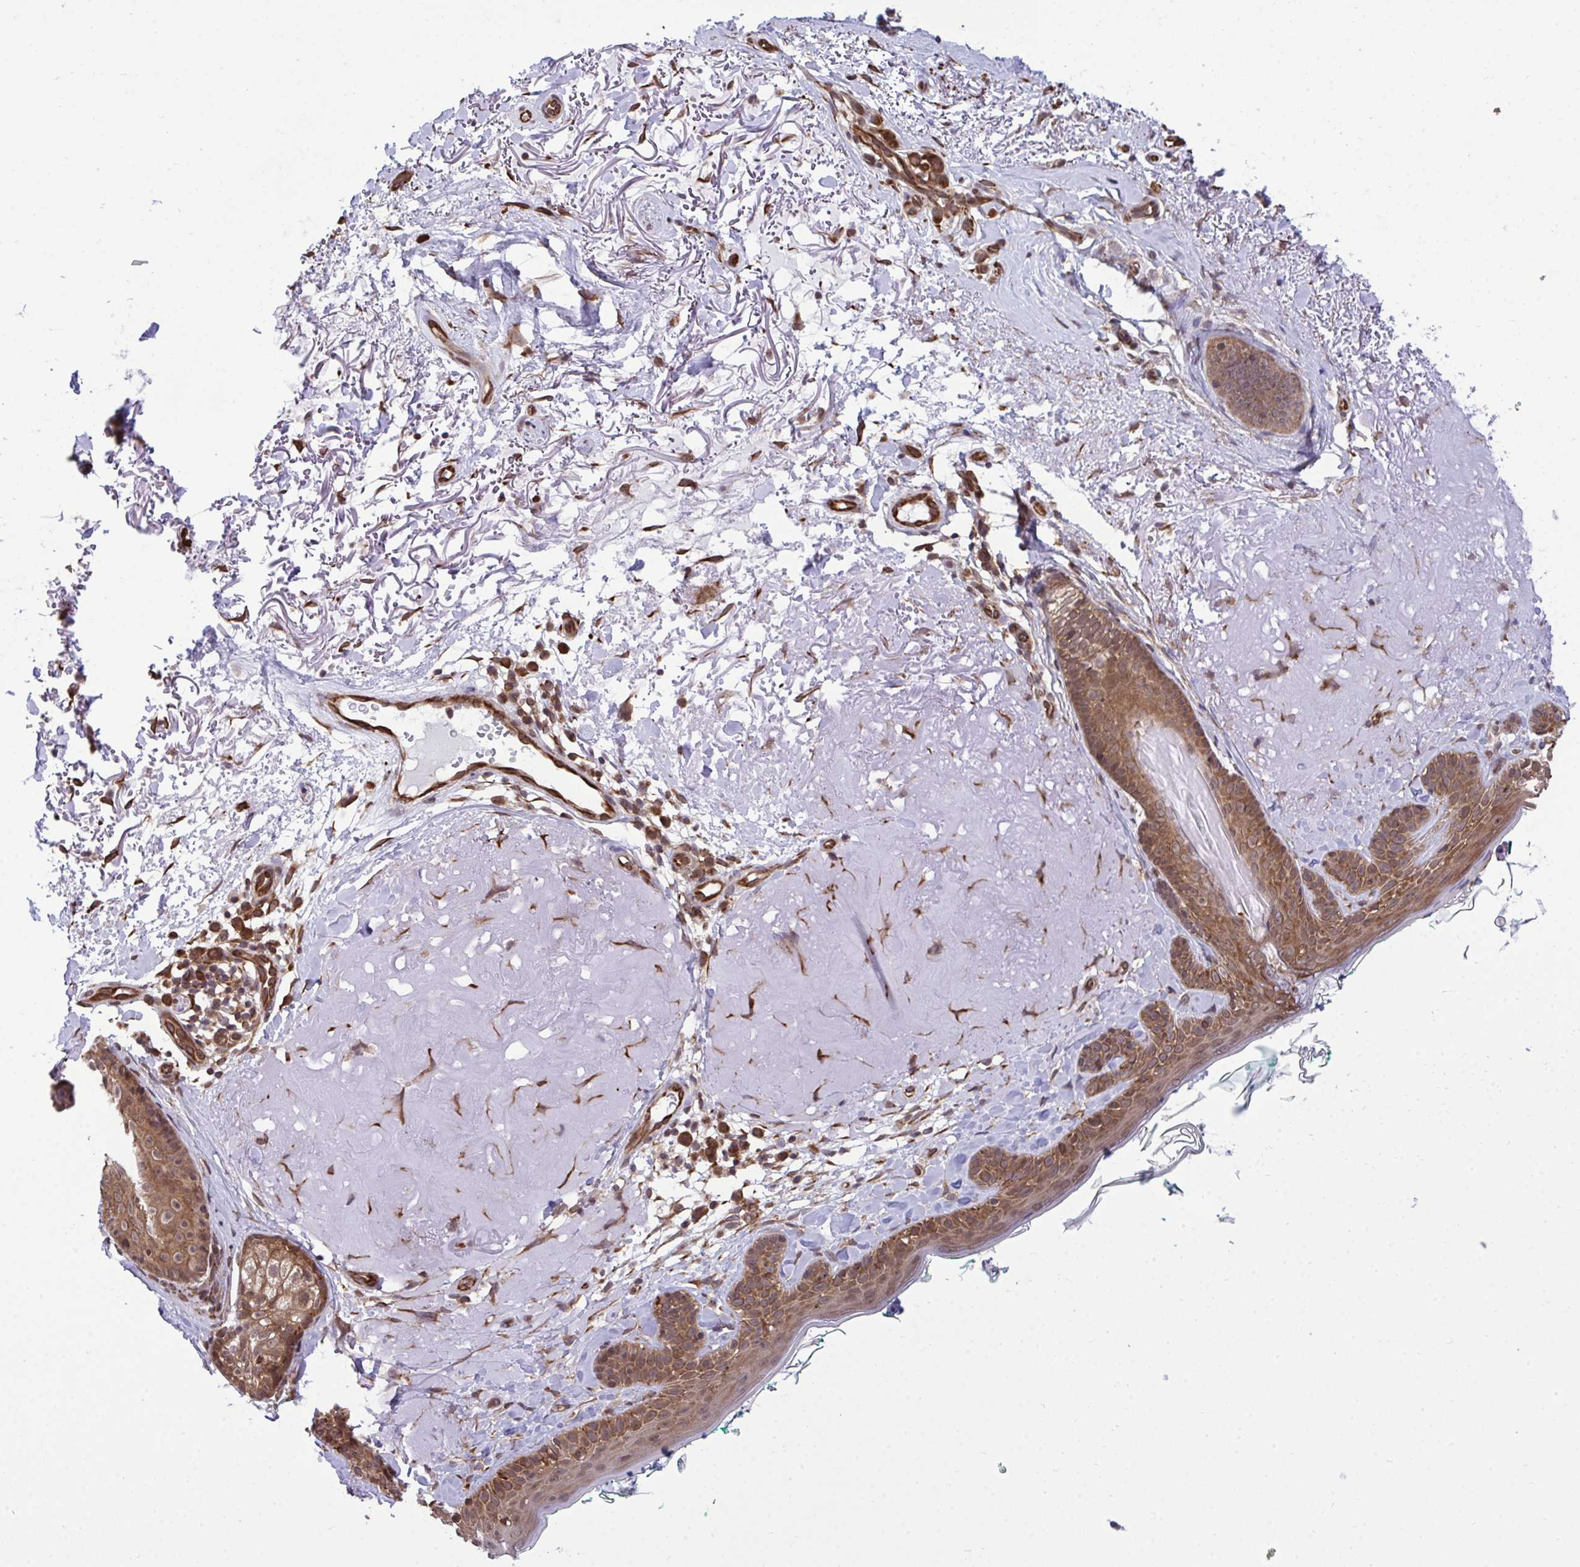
{"staining": {"intensity": "strong", "quantity": ">75%", "location": "cytoplasmic/membranous"}, "tissue": "skin", "cell_type": "Fibroblasts", "image_type": "normal", "snomed": [{"axis": "morphology", "description": "Normal tissue, NOS"}, {"axis": "topography", "description": "Skin"}], "caption": "Immunohistochemistry (DAB (3,3'-diaminobenzidine)) staining of normal skin demonstrates strong cytoplasmic/membranous protein staining in about >75% of fibroblasts.", "gene": "RPS15", "patient": {"sex": "male", "age": 73}}